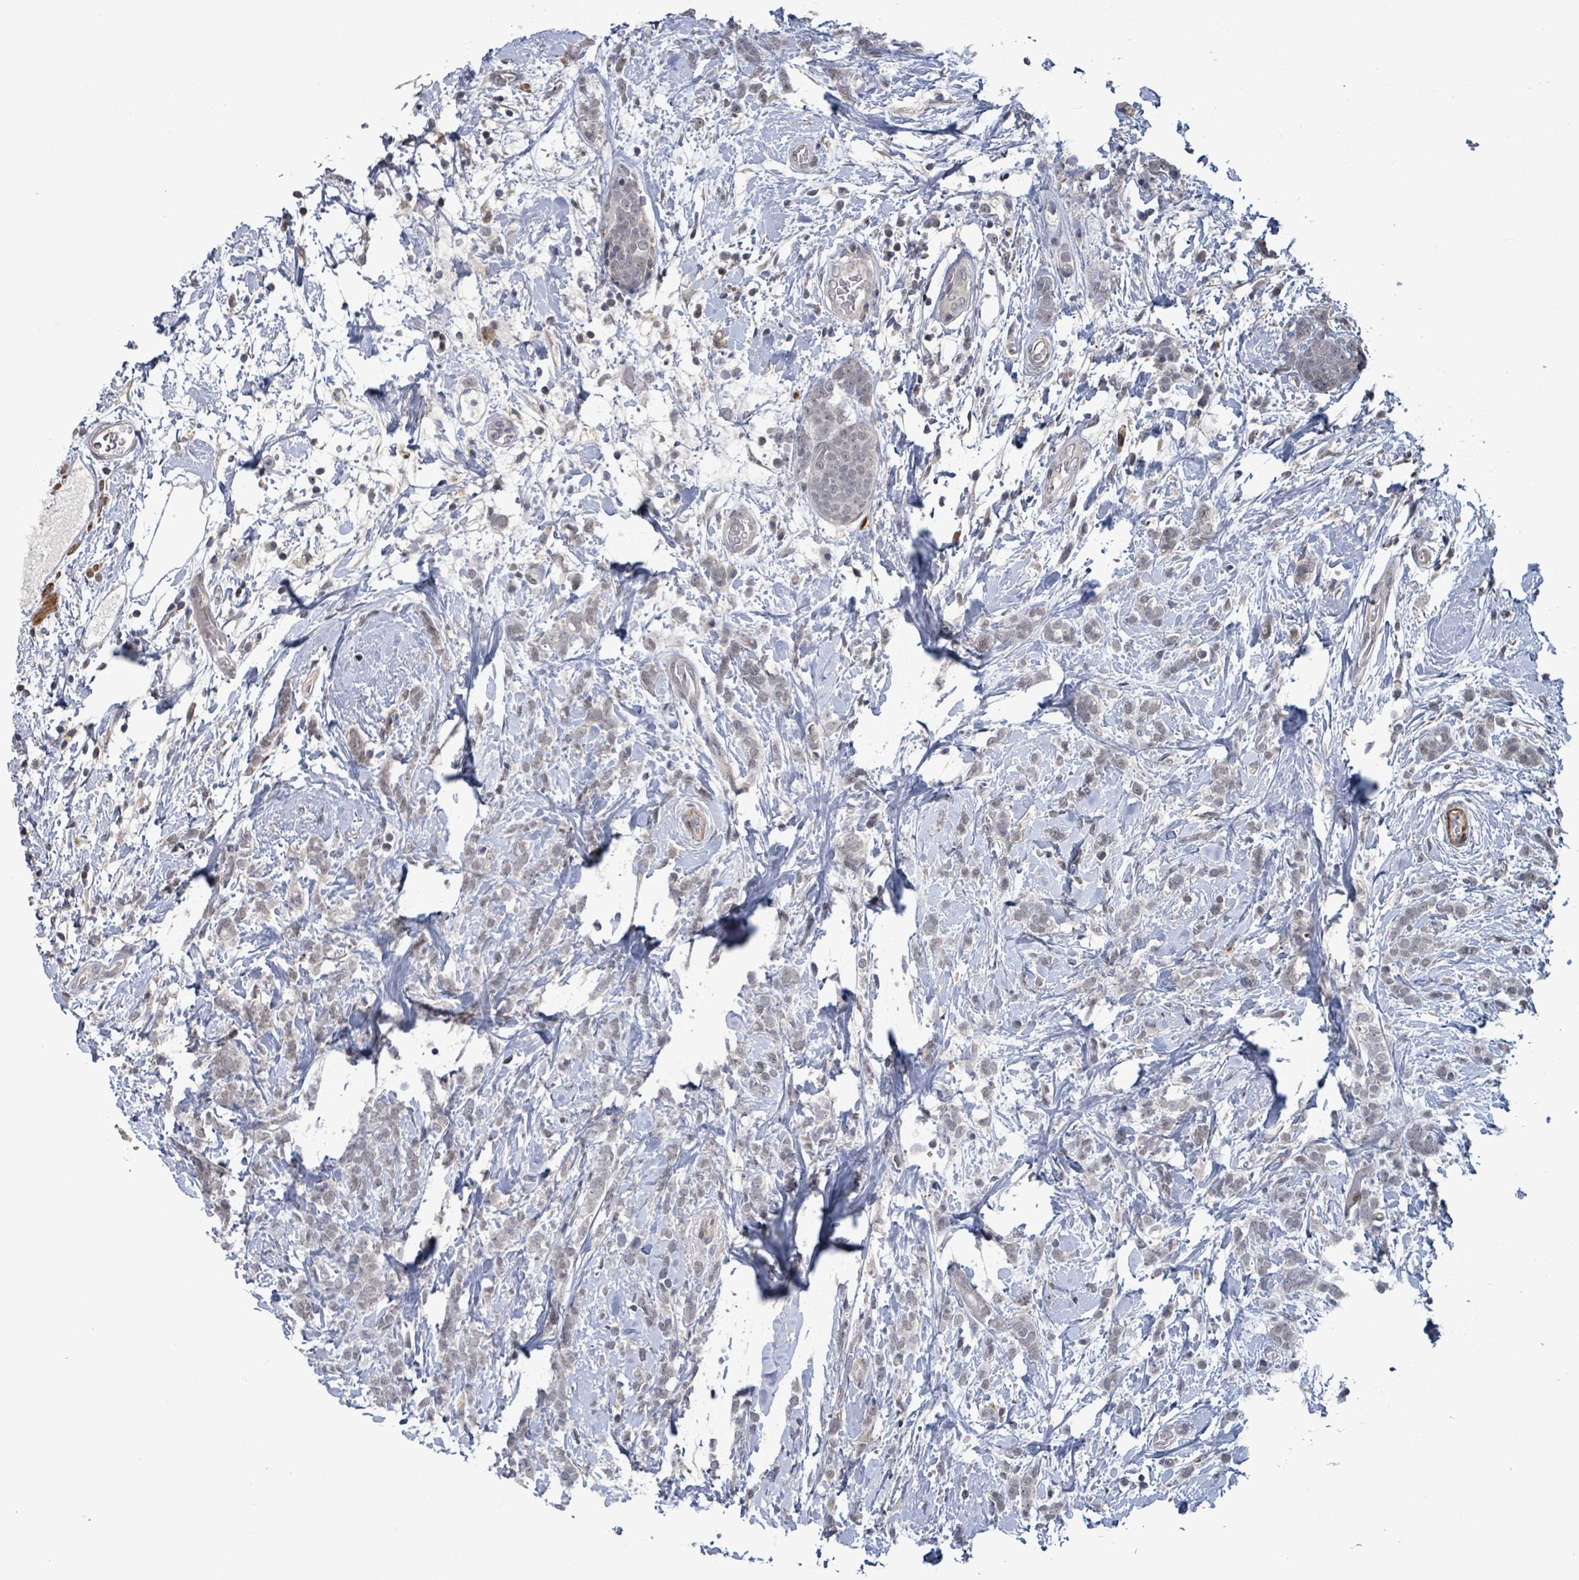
{"staining": {"intensity": "negative", "quantity": "none", "location": "none"}, "tissue": "breast cancer", "cell_type": "Tumor cells", "image_type": "cancer", "snomed": [{"axis": "morphology", "description": "Lobular carcinoma"}, {"axis": "topography", "description": "Breast"}], "caption": "Immunohistochemical staining of human breast cancer (lobular carcinoma) demonstrates no significant expression in tumor cells.", "gene": "AMMECR1", "patient": {"sex": "female", "age": 58}}